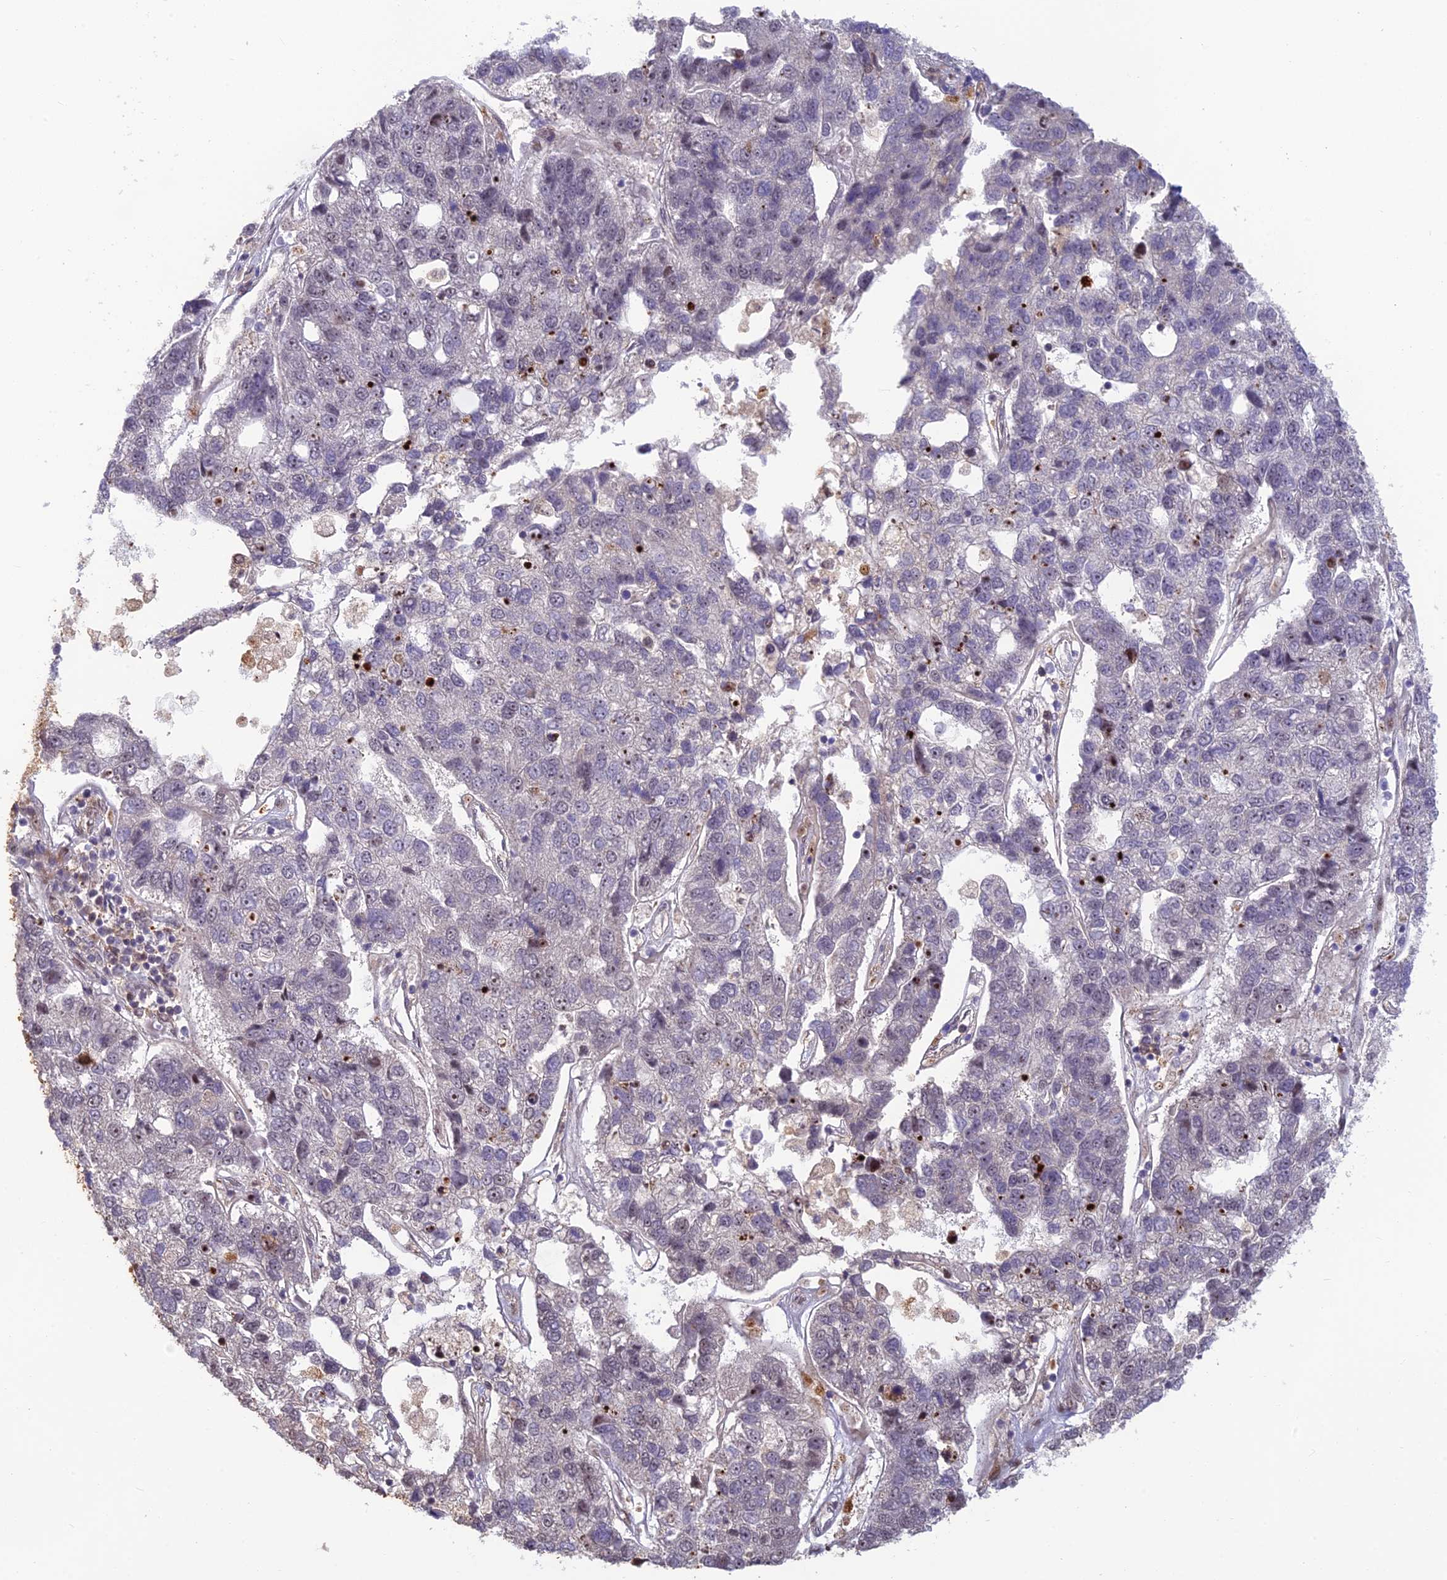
{"staining": {"intensity": "negative", "quantity": "none", "location": "none"}, "tissue": "pancreatic cancer", "cell_type": "Tumor cells", "image_type": "cancer", "snomed": [{"axis": "morphology", "description": "Adenocarcinoma, NOS"}, {"axis": "topography", "description": "Pancreas"}], "caption": "An immunohistochemistry (IHC) micrograph of pancreatic cancer (adenocarcinoma) is shown. There is no staining in tumor cells of pancreatic cancer (adenocarcinoma).", "gene": "UFSP2", "patient": {"sex": "female", "age": 61}}